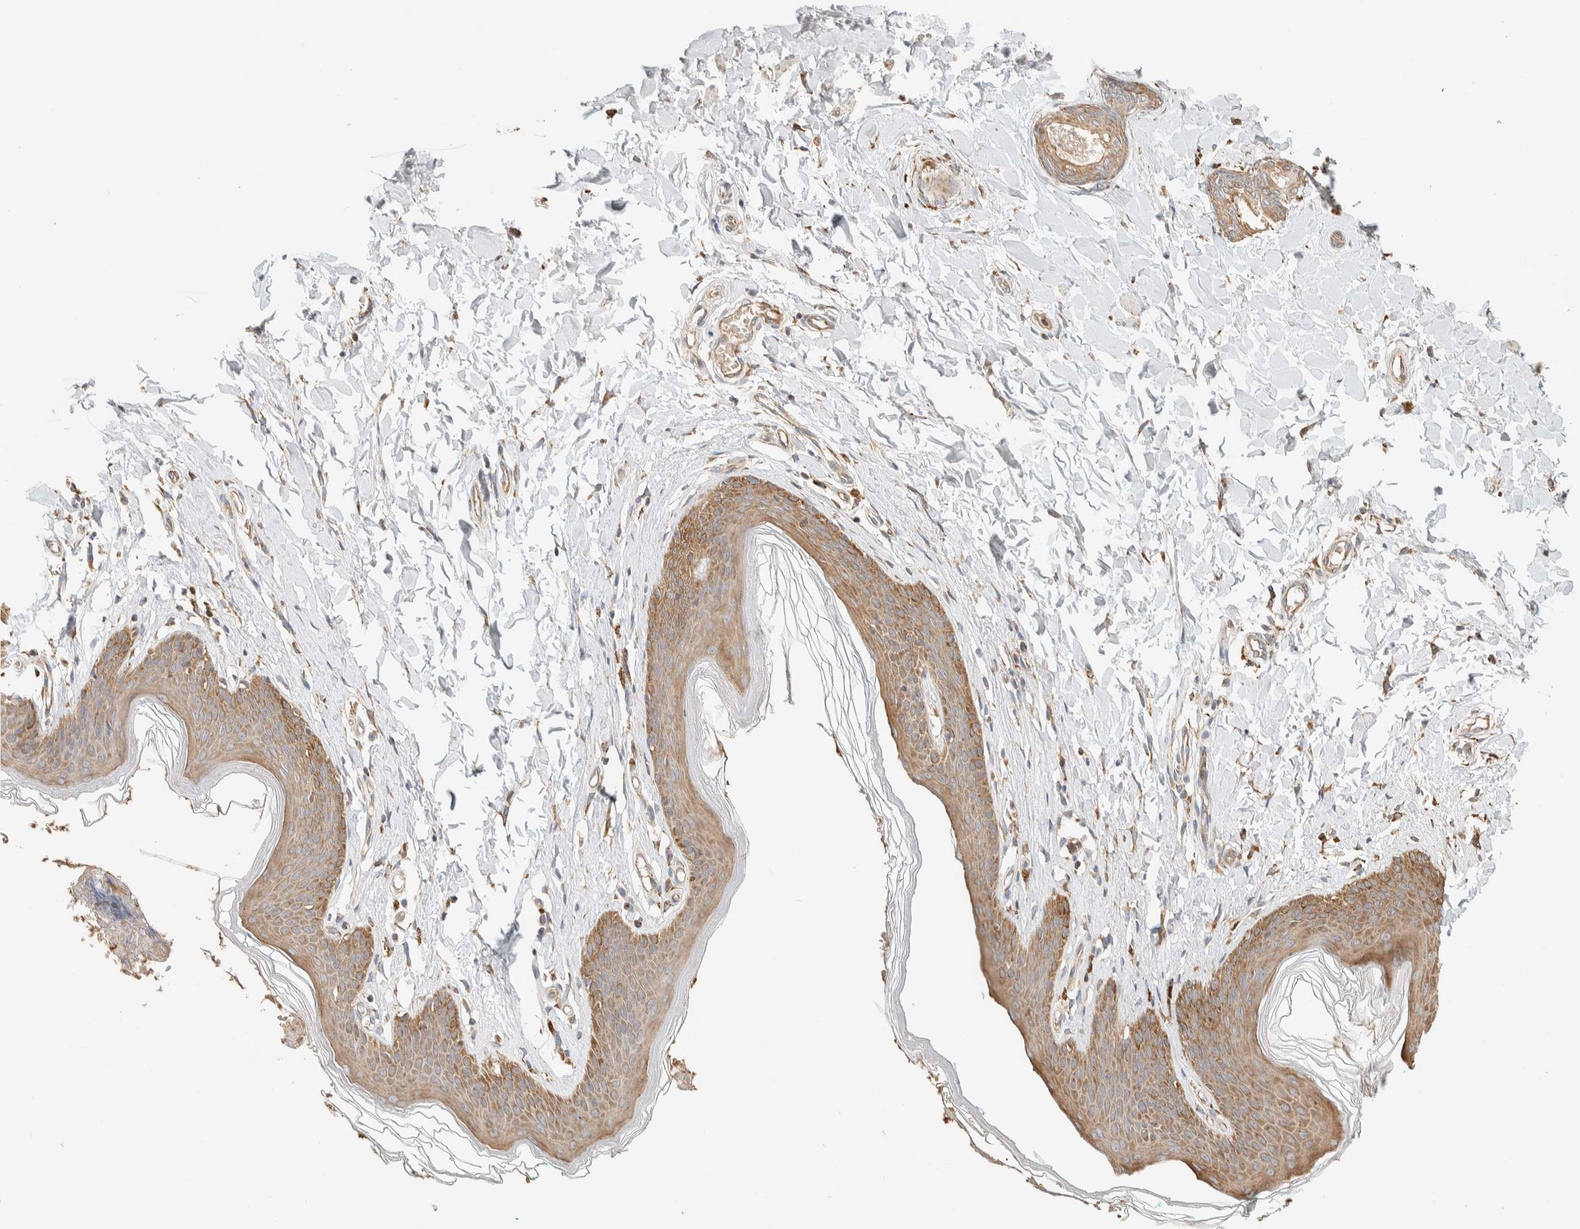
{"staining": {"intensity": "moderate", "quantity": ">75%", "location": "cytoplasmic/membranous"}, "tissue": "skin", "cell_type": "Epidermal cells", "image_type": "normal", "snomed": [{"axis": "morphology", "description": "Normal tissue, NOS"}, {"axis": "topography", "description": "Vulva"}], "caption": "High-power microscopy captured an immunohistochemistry (IHC) photomicrograph of normal skin, revealing moderate cytoplasmic/membranous staining in about >75% of epidermal cells.", "gene": "RAB11FIP1", "patient": {"sex": "female", "age": 66}}